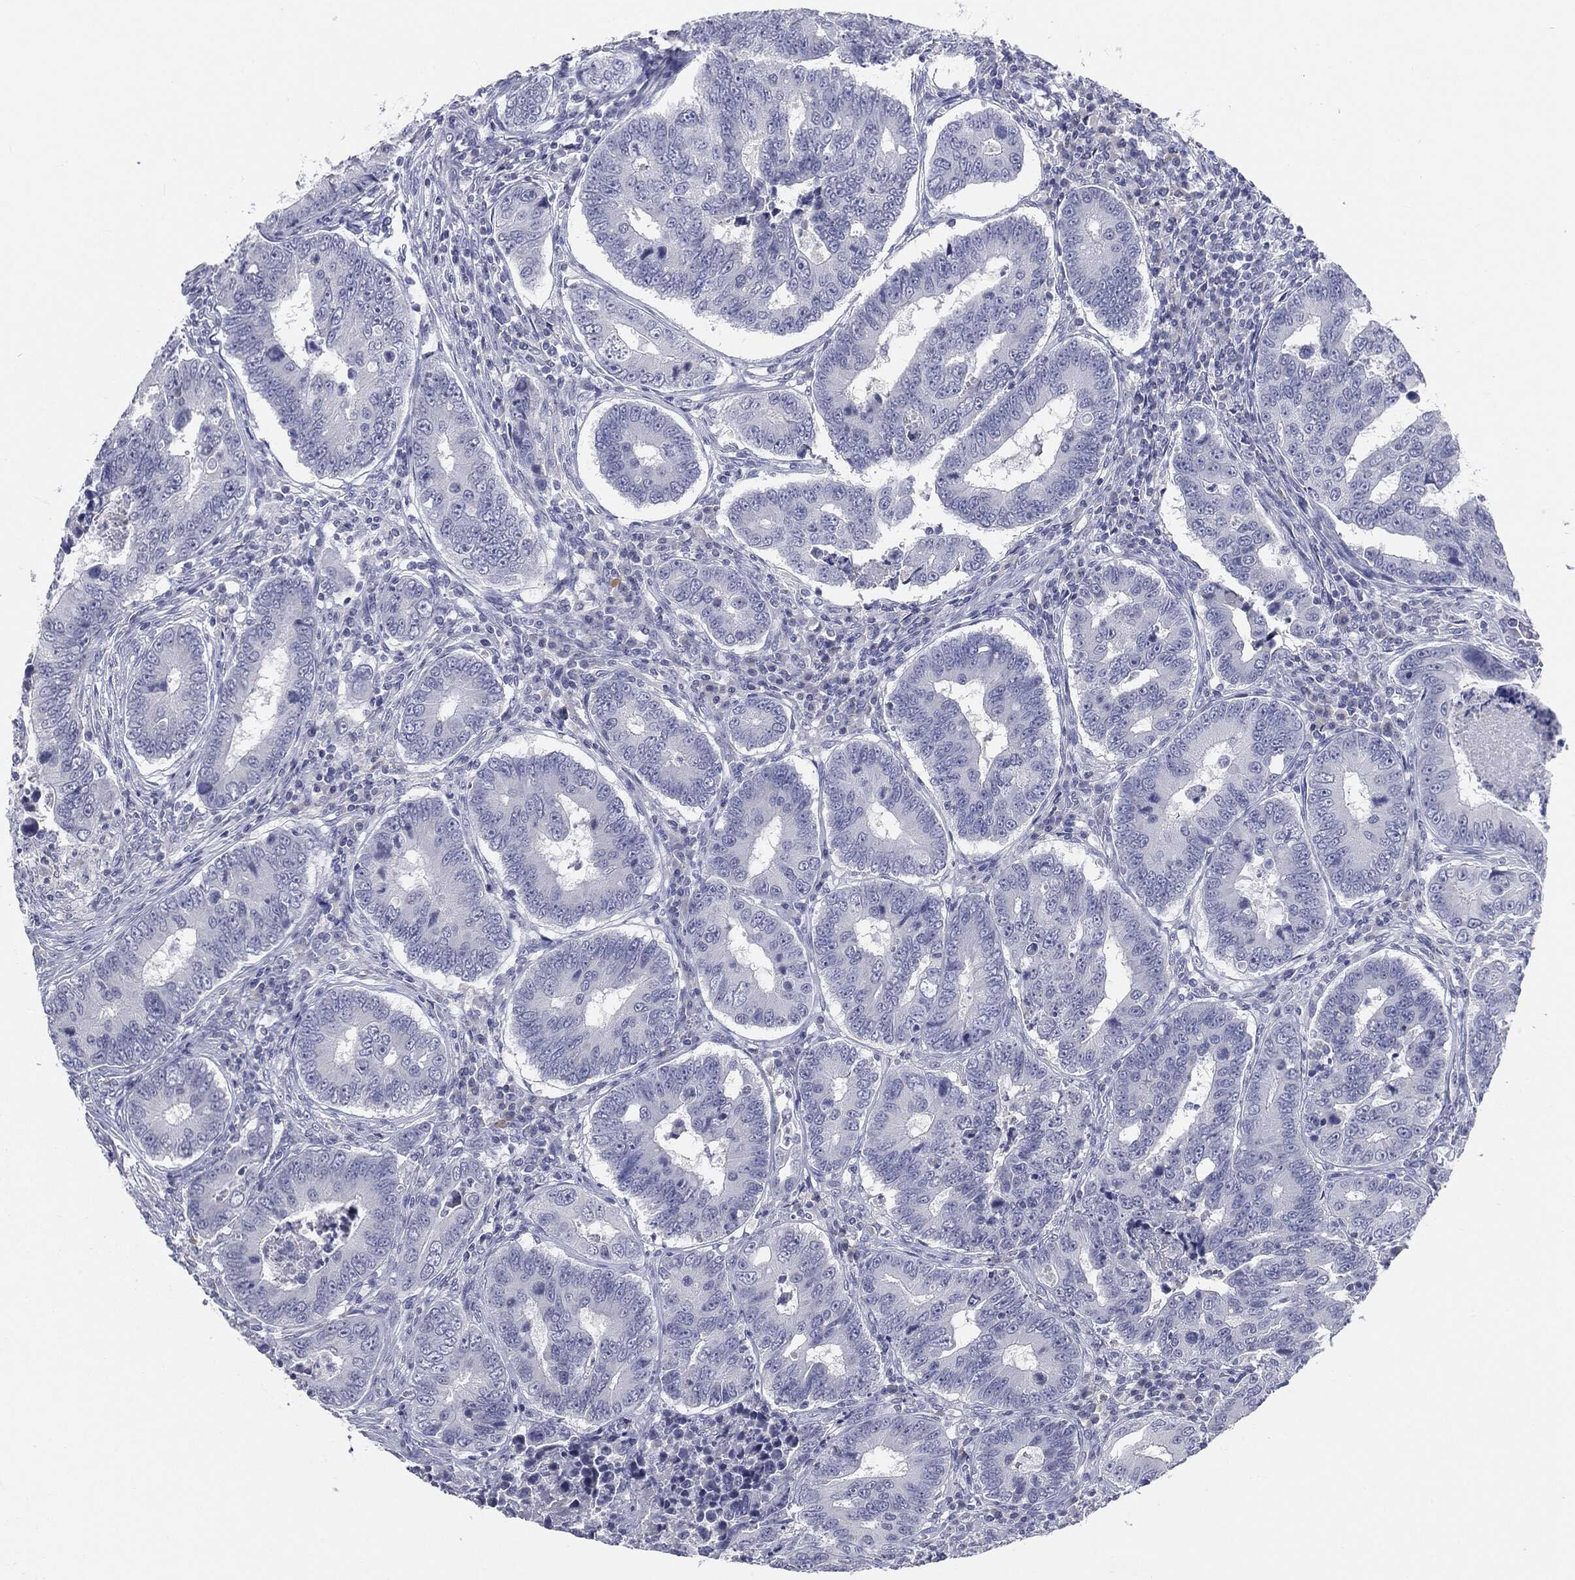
{"staining": {"intensity": "negative", "quantity": "none", "location": "none"}, "tissue": "colorectal cancer", "cell_type": "Tumor cells", "image_type": "cancer", "snomed": [{"axis": "morphology", "description": "Adenocarcinoma, NOS"}, {"axis": "topography", "description": "Colon"}], "caption": "Photomicrograph shows no significant protein staining in tumor cells of colorectal cancer.", "gene": "CGB1", "patient": {"sex": "female", "age": 72}}